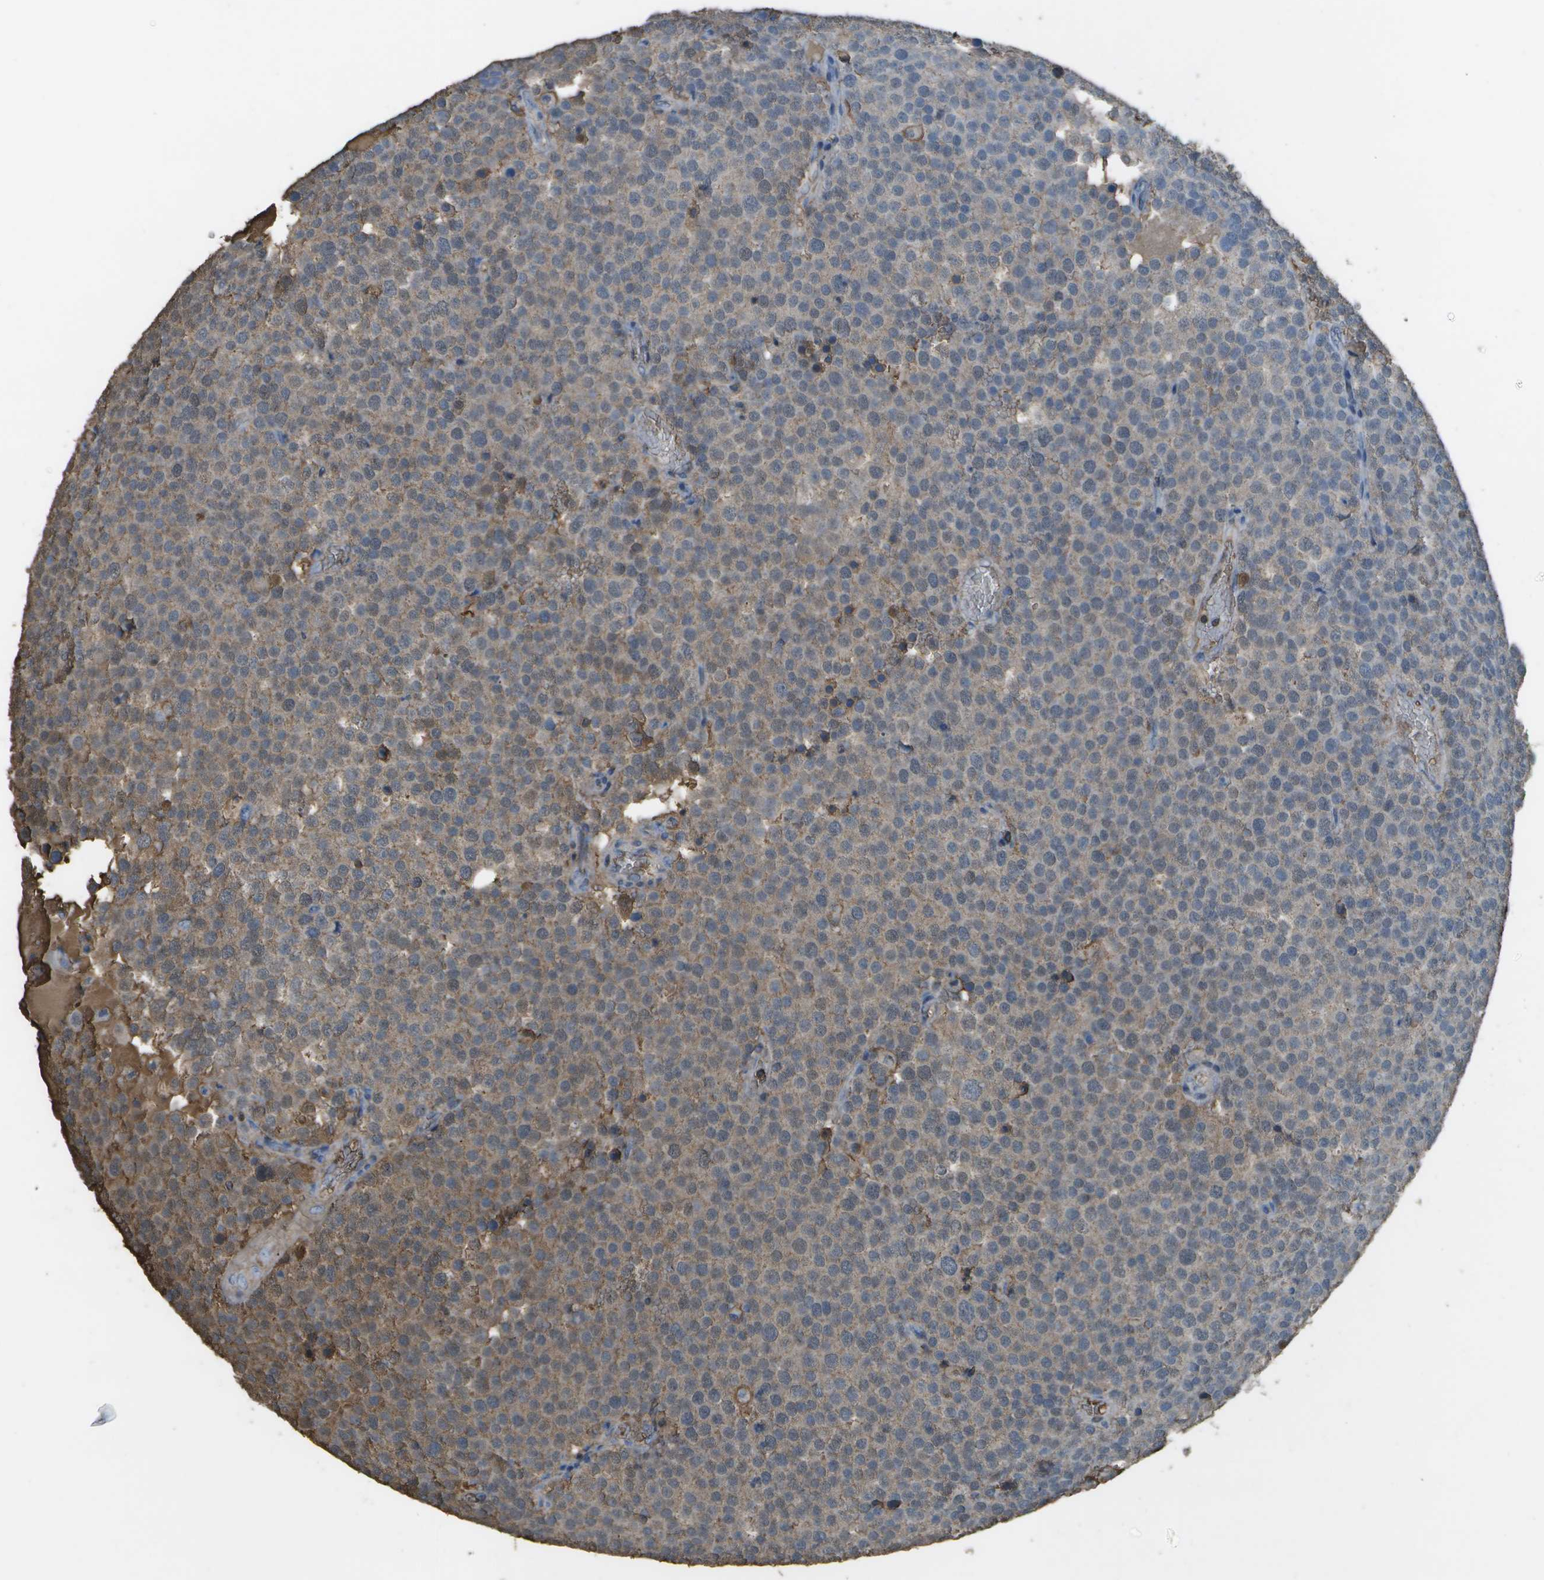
{"staining": {"intensity": "weak", "quantity": "25%-75%", "location": "cytoplasmic/membranous"}, "tissue": "testis cancer", "cell_type": "Tumor cells", "image_type": "cancer", "snomed": [{"axis": "morphology", "description": "Normal tissue, NOS"}, {"axis": "morphology", "description": "Seminoma, NOS"}, {"axis": "topography", "description": "Testis"}], "caption": "A brown stain highlights weak cytoplasmic/membranous expression of a protein in human testis cancer (seminoma) tumor cells.", "gene": "CYP4F11", "patient": {"sex": "male", "age": 71}}